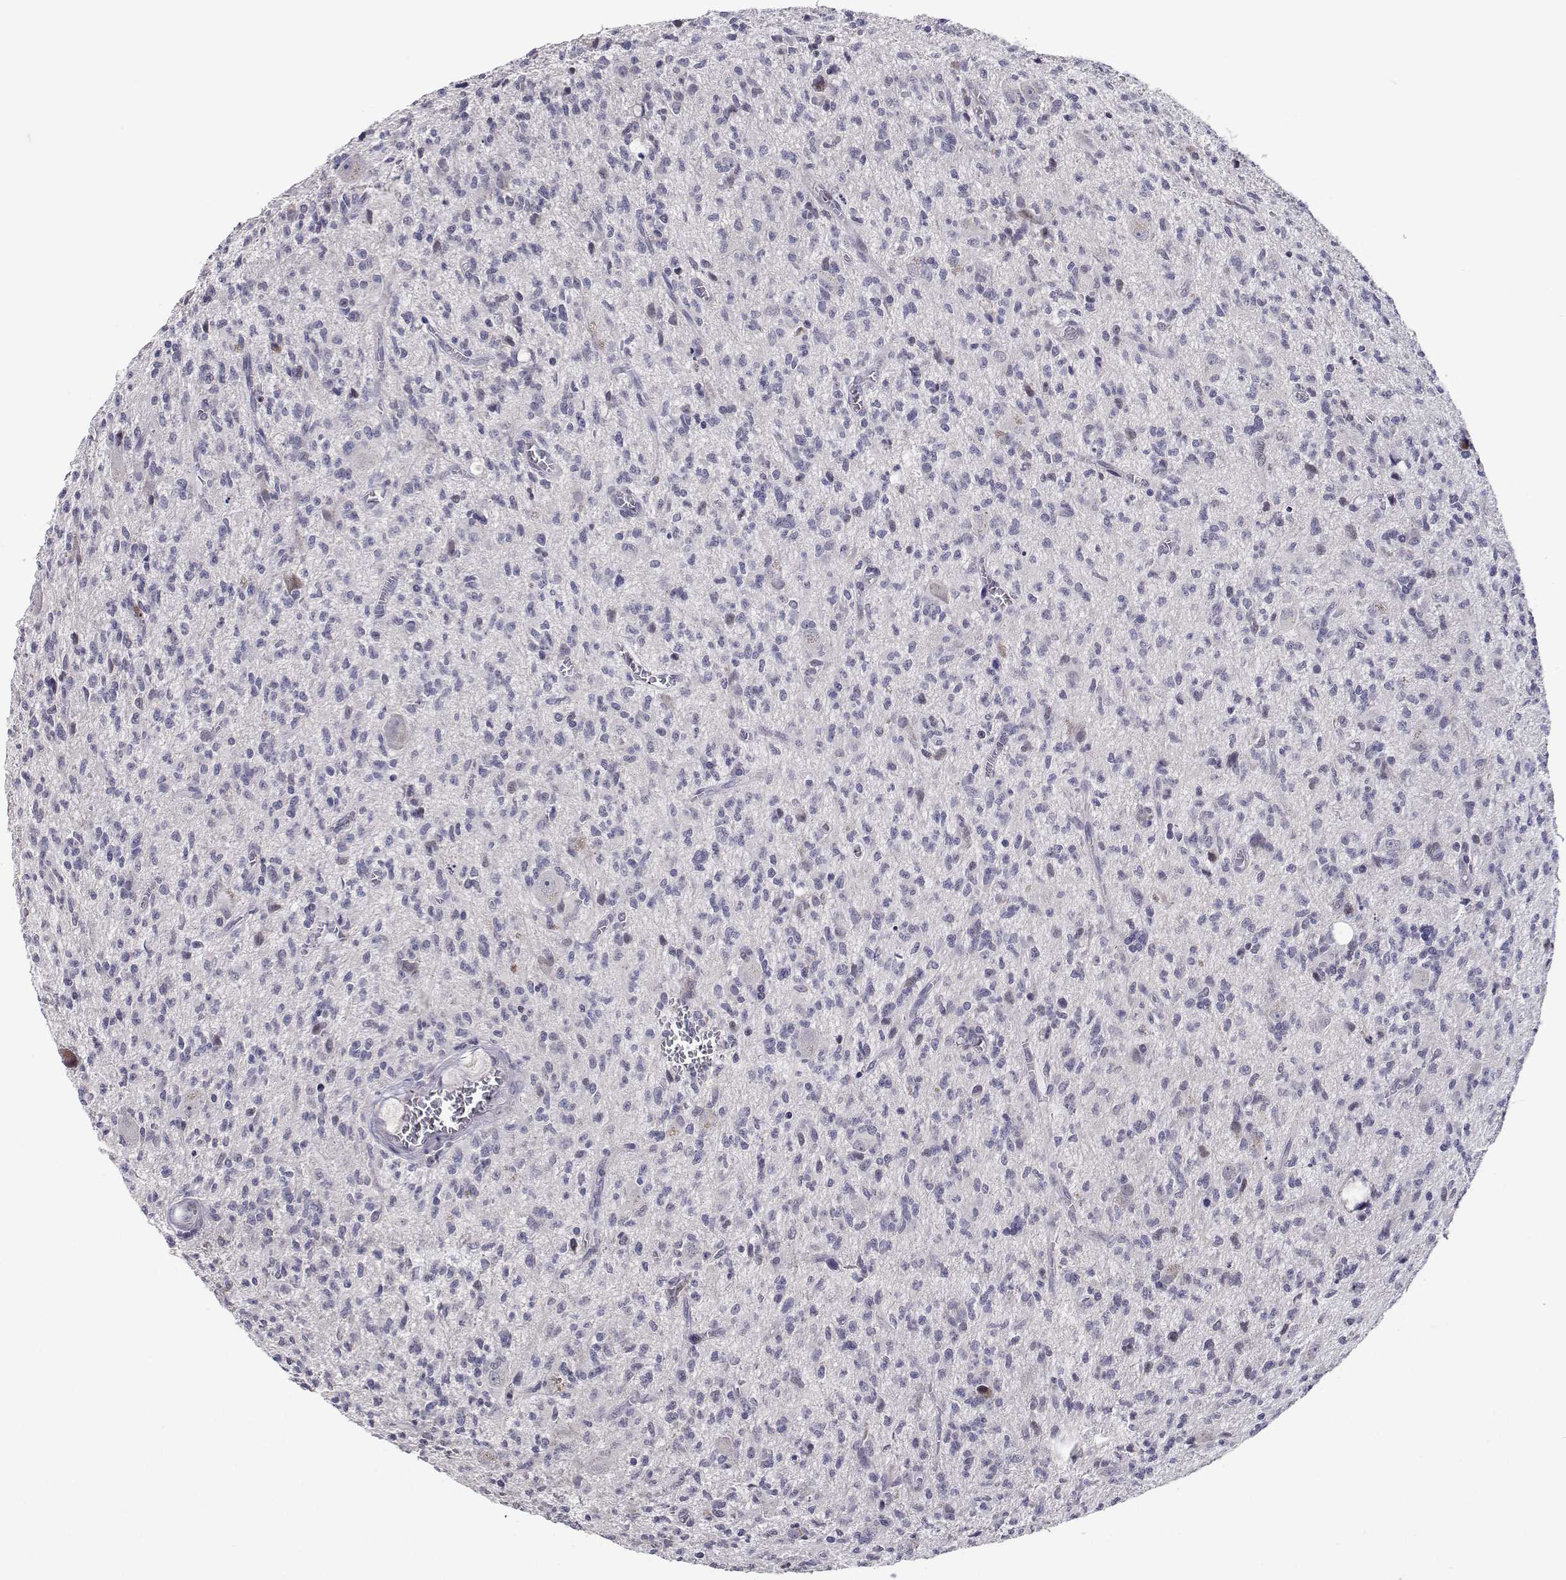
{"staining": {"intensity": "negative", "quantity": "none", "location": "none"}, "tissue": "glioma", "cell_type": "Tumor cells", "image_type": "cancer", "snomed": [{"axis": "morphology", "description": "Glioma, malignant, Low grade"}, {"axis": "topography", "description": "Brain"}], "caption": "Glioma was stained to show a protein in brown. There is no significant positivity in tumor cells.", "gene": "RBPJL", "patient": {"sex": "male", "age": 64}}